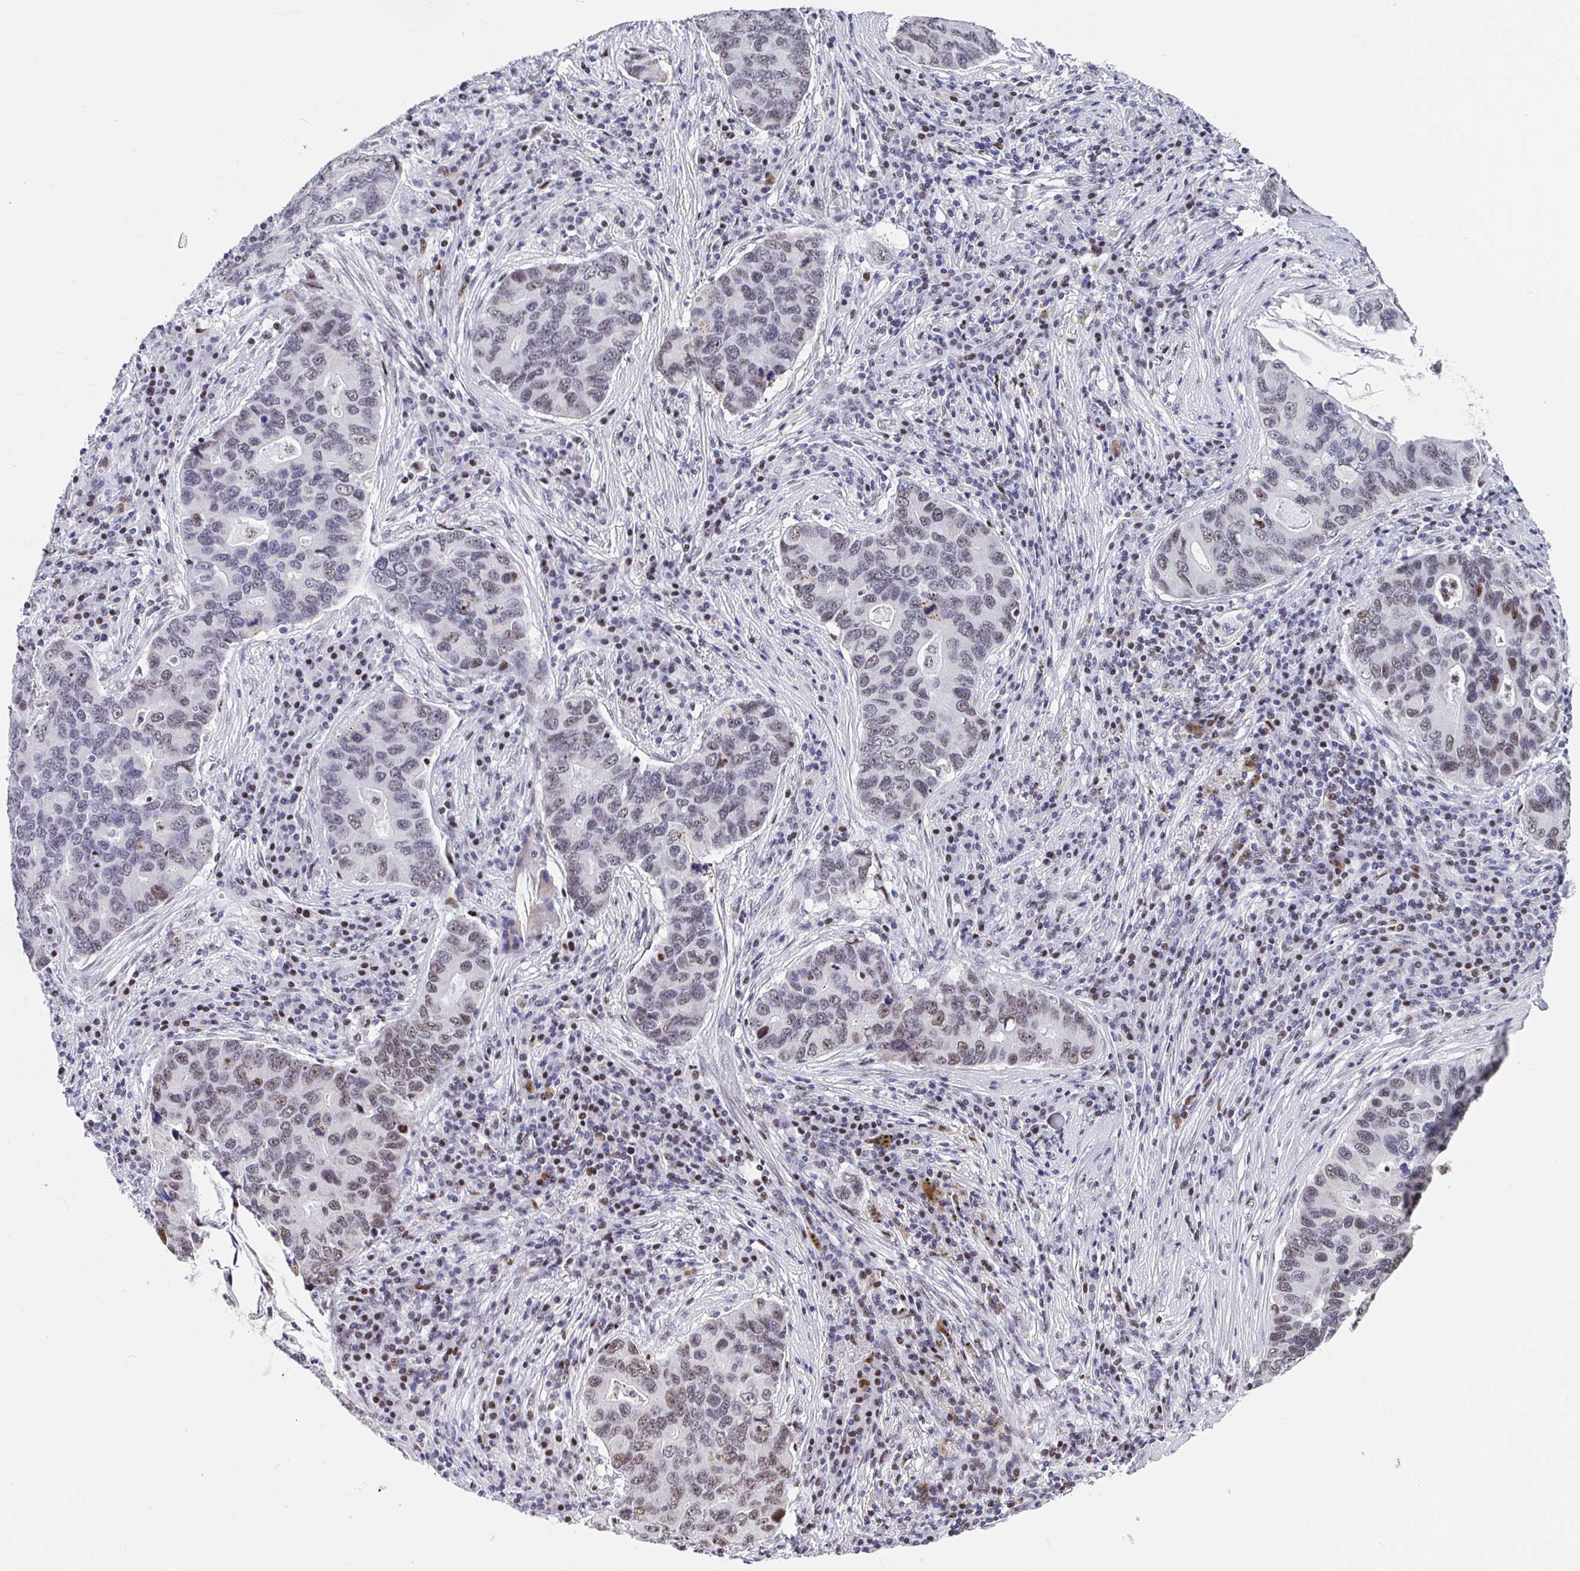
{"staining": {"intensity": "weak", "quantity": "25%-75%", "location": "nuclear"}, "tissue": "lung cancer", "cell_type": "Tumor cells", "image_type": "cancer", "snomed": [{"axis": "morphology", "description": "Adenocarcinoma, NOS"}, {"axis": "morphology", "description": "Adenocarcinoma, metastatic, NOS"}, {"axis": "topography", "description": "Lymph node"}, {"axis": "topography", "description": "Lung"}], "caption": "Immunohistochemical staining of human lung cancer exhibits weak nuclear protein staining in about 25%-75% of tumor cells.", "gene": "SETD5", "patient": {"sex": "female", "age": 54}}